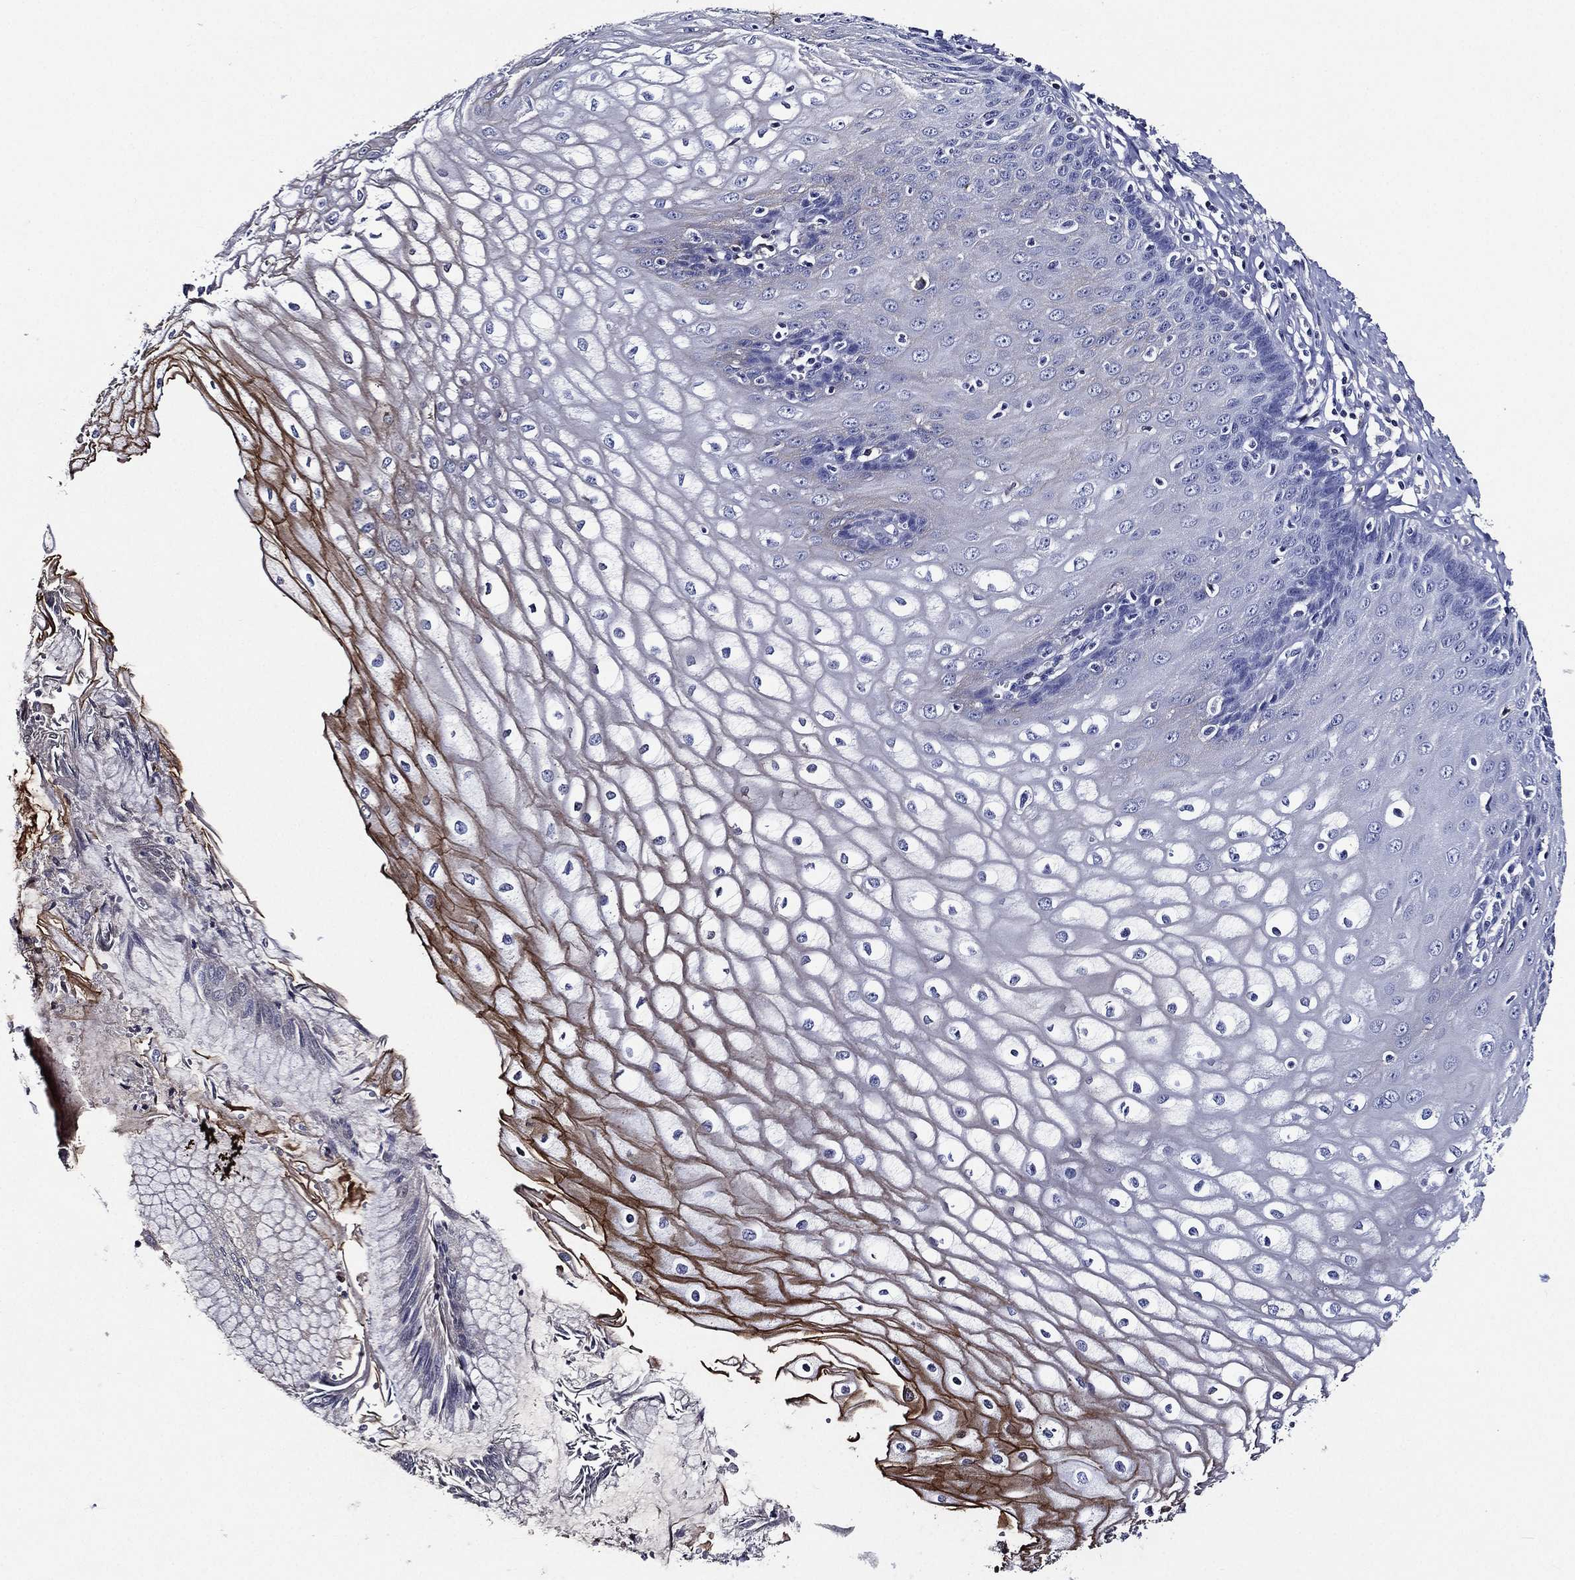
{"staining": {"intensity": "strong", "quantity": "<25%", "location": "cytoplasmic/membranous"}, "tissue": "esophagus", "cell_type": "Squamous epithelial cells", "image_type": "normal", "snomed": [{"axis": "morphology", "description": "Normal tissue, NOS"}, {"axis": "topography", "description": "Esophagus"}], "caption": "Approximately <25% of squamous epithelial cells in unremarkable esophagus reveal strong cytoplasmic/membranous protein expression as visualized by brown immunohistochemical staining.", "gene": "TMPRSS11D", "patient": {"sex": "male", "age": 58}}